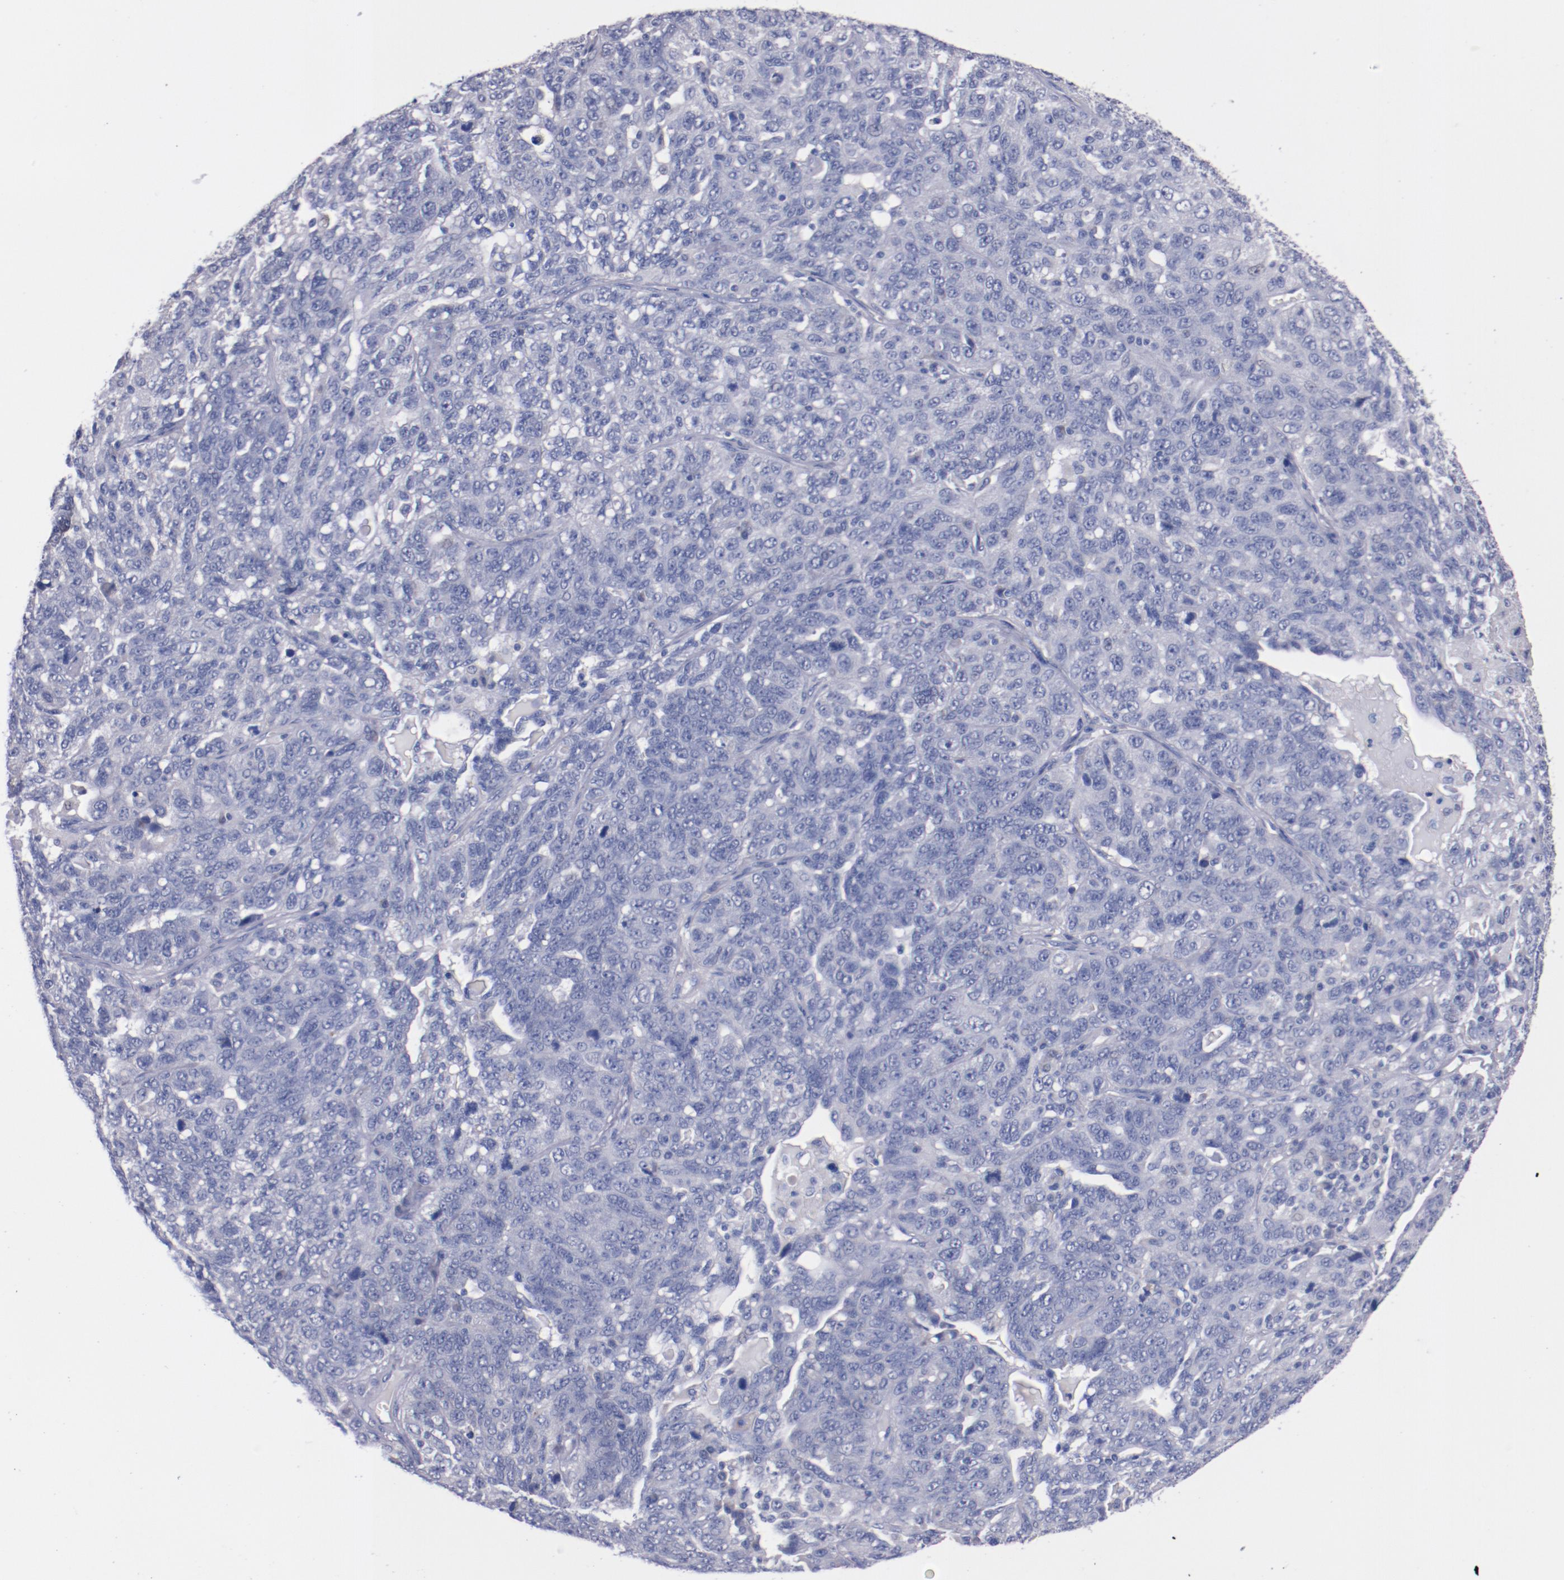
{"staining": {"intensity": "negative", "quantity": "none", "location": "none"}, "tissue": "ovarian cancer", "cell_type": "Tumor cells", "image_type": "cancer", "snomed": [{"axis": "morphology", "description": "Cystadenocarcinoma, serous, NOS"}, {"axis": "topography", "description": "Ovary"}], "caption": "The micrograph reveals no significant positivity in tumor cells of ovarian cancer. (DAB (3,3'-diaminobenzidine) immunohistochemistry (IHC), high magnification).", "gene": "CNTNAP2", "patient": {"sex": "female", "age": 71}}